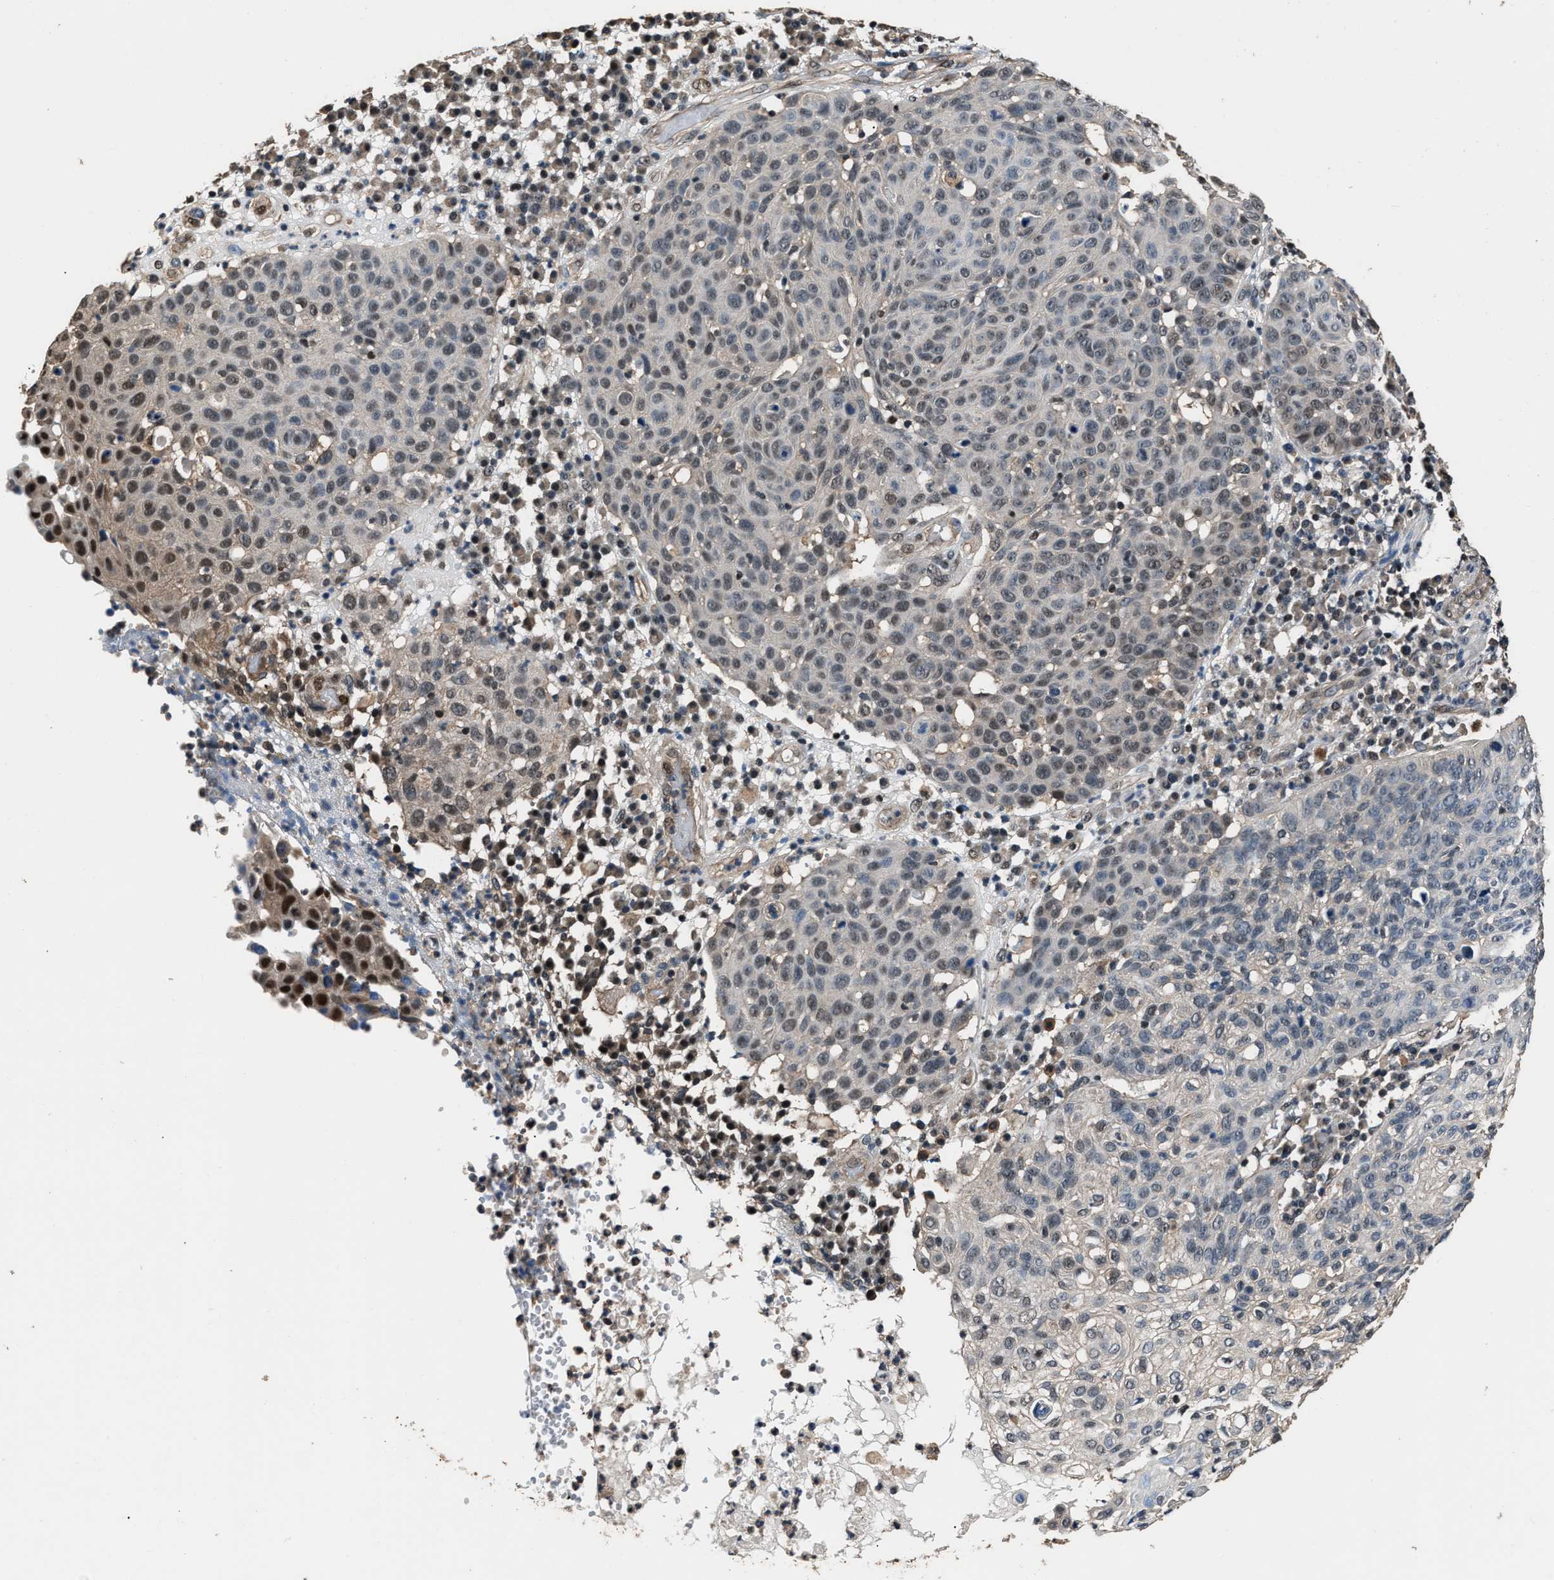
{"staining": {"intensity": "weak", "quantity": "25%-75%", "location": "cytoplasmic/membranous,nuclear"}, "tissue": "skin cancer", "cell_type": "Tumor cells", "image_type": "cancer", "snomed": [{"axis": "morphology", "description": "Squamous cell carcinoma in situ, NOS"}, {"axis": "morphology", "description": "Squamous cell carcinoma, NOS"}, {"axis": "topography", "description": "Skin"}], "caption": "Tumor cells demonstrate low levels of weak cytoplasmic/membranous and nuclear staining in approximately 25%-75% of cells in human skin cancer. (Stains: DAB (3,3'-diaminobenzidine) in brown, nuclei in blue, Microscopy: brightfield microscopy at high magnification).", "gene": "DFFA", "patient": {"sex": "male", "age": 93}}